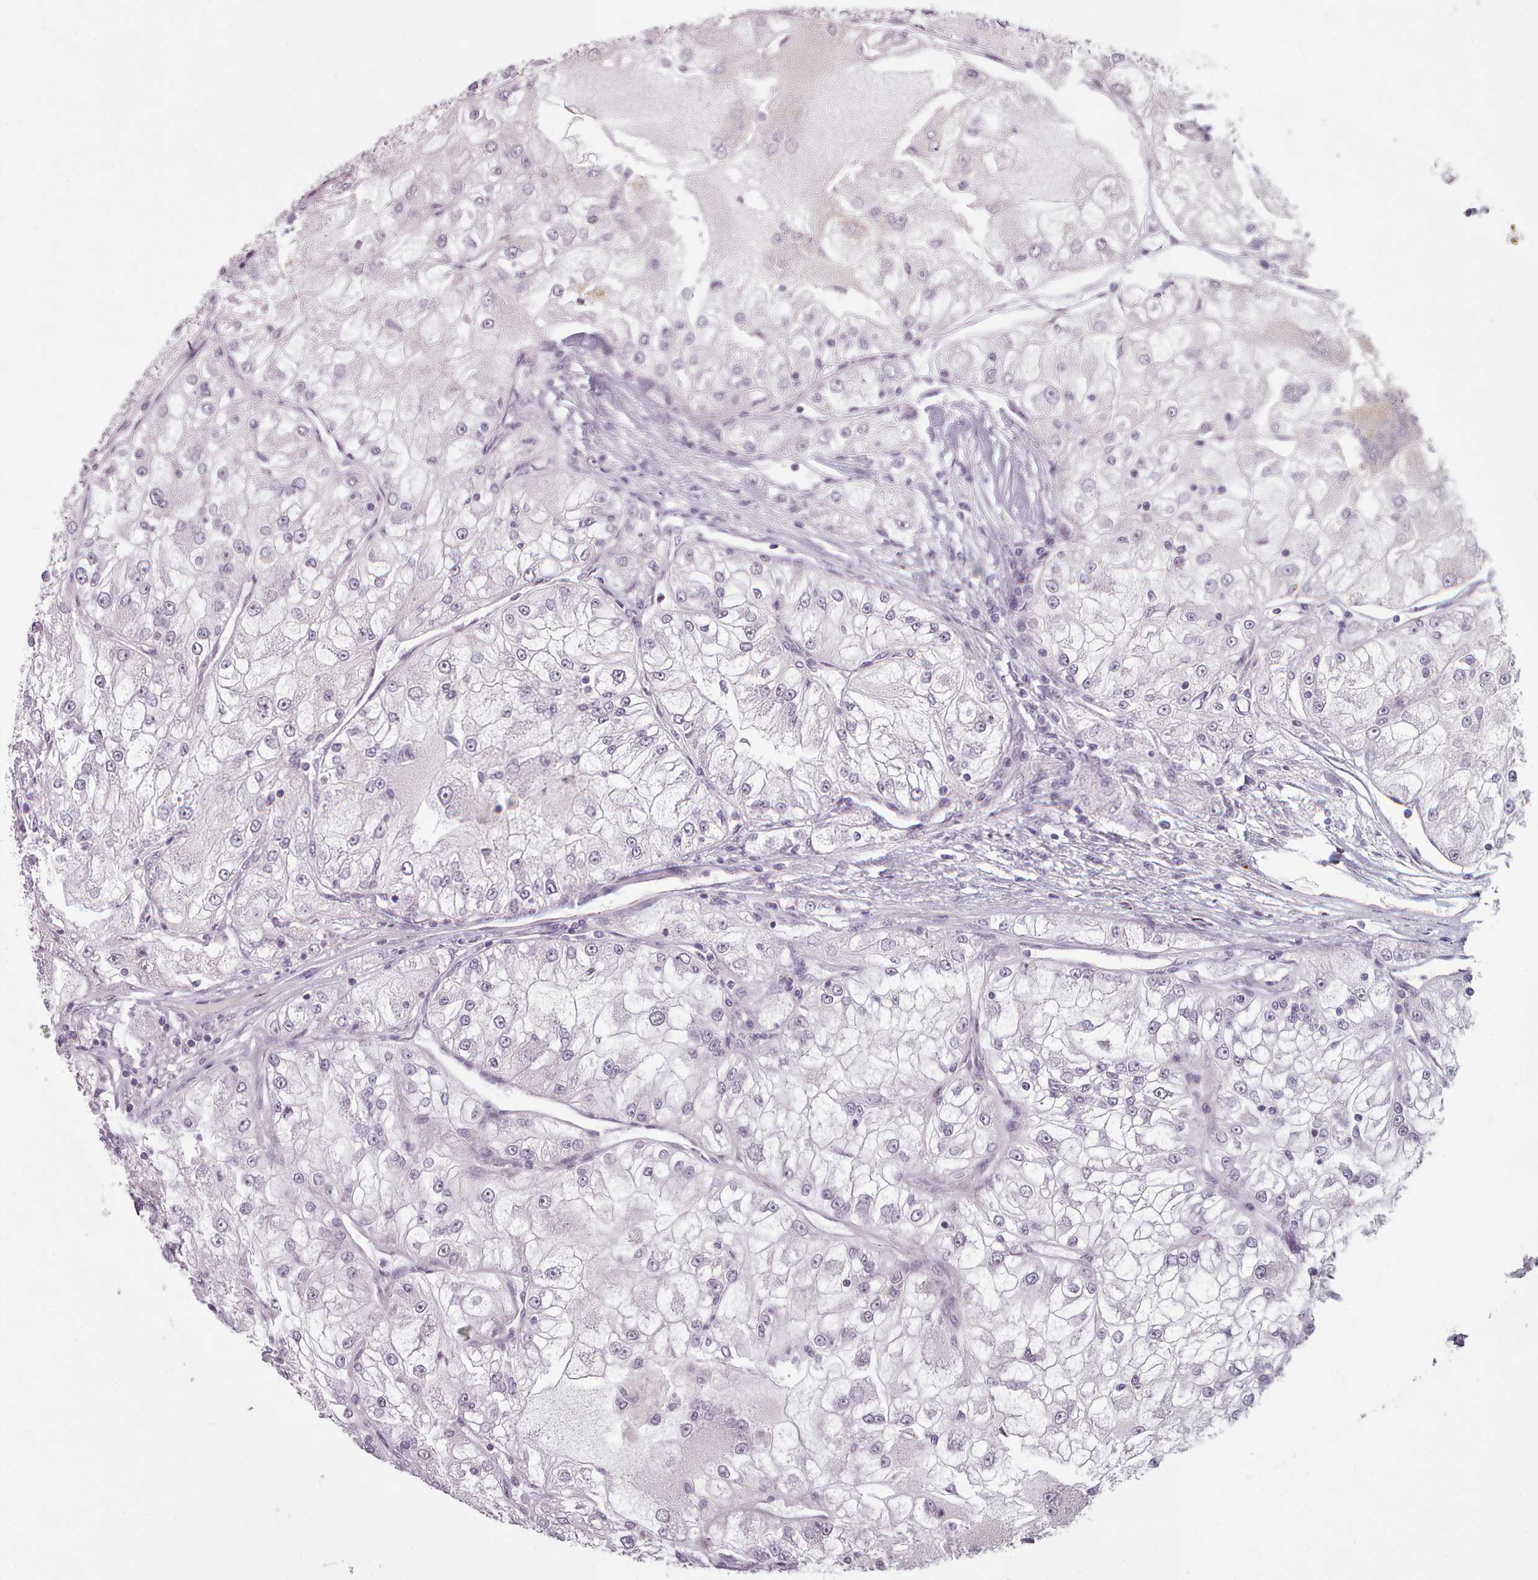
{"staining": {"intensity": "negative", "quantity": "none", "location": "none"}, "tissue": "renal cancer", "cell_type": "Tumor cells", "image_type": "cancer", "snomed": [{"axis": "morphology", "description": "Adenocarcinoma, NOS"}, {"axis": "topography", "description": "Kidney"}], "caption": "A high-resolution histopathology image shows IHC staining of renal adenocarcinoma, which exhibits no significant staining in tumor cells. The staining was performed using DAB (3,3'-diaminobenzidine) to visualize the protein expression in brown, while the nuclei were stained in blue with hematoxylin (Magnification: 20x).", "gene": "PBX4", "patient": {"sex": "female", "age": 72}}